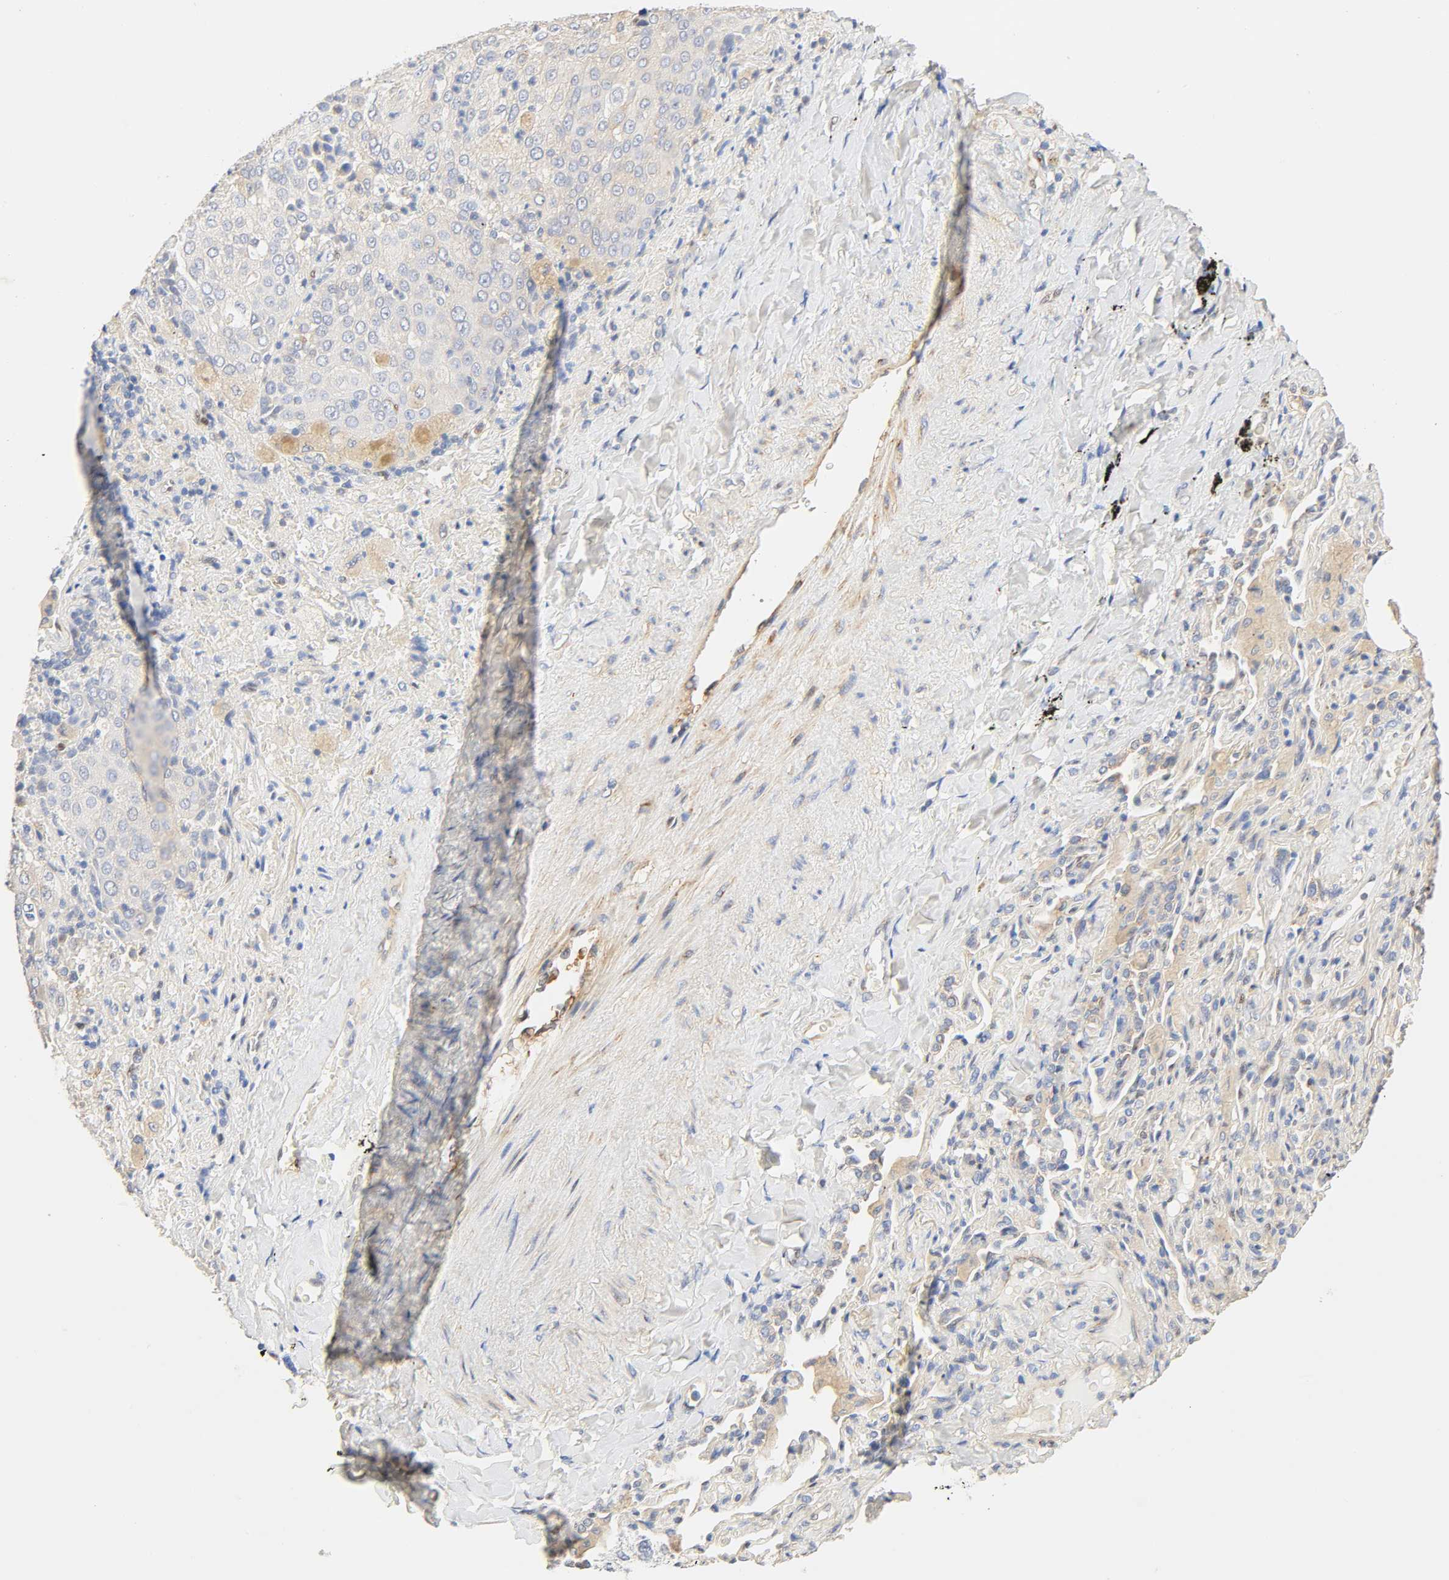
{"staining": {"intensity": "weak", "quantity": "<25%", "location": "cytoplasmic/membranous"}, "tissue": "lung cancer", "cell_type": "Tumor cells", "image_type": "cancer", "snomed": [{"axis": "morphology", "description": "Squamous cell carcinoma, NOS"}, {"axis": "topography", "description": "Lung"}], "caption": "The IHC micrograph has no significant staining in tumor cells of squamous cell carcinoma (lung) tissue.", "gene": "BORCS8-MEF2B", "patient": {"sex": "male", "age": 54}}